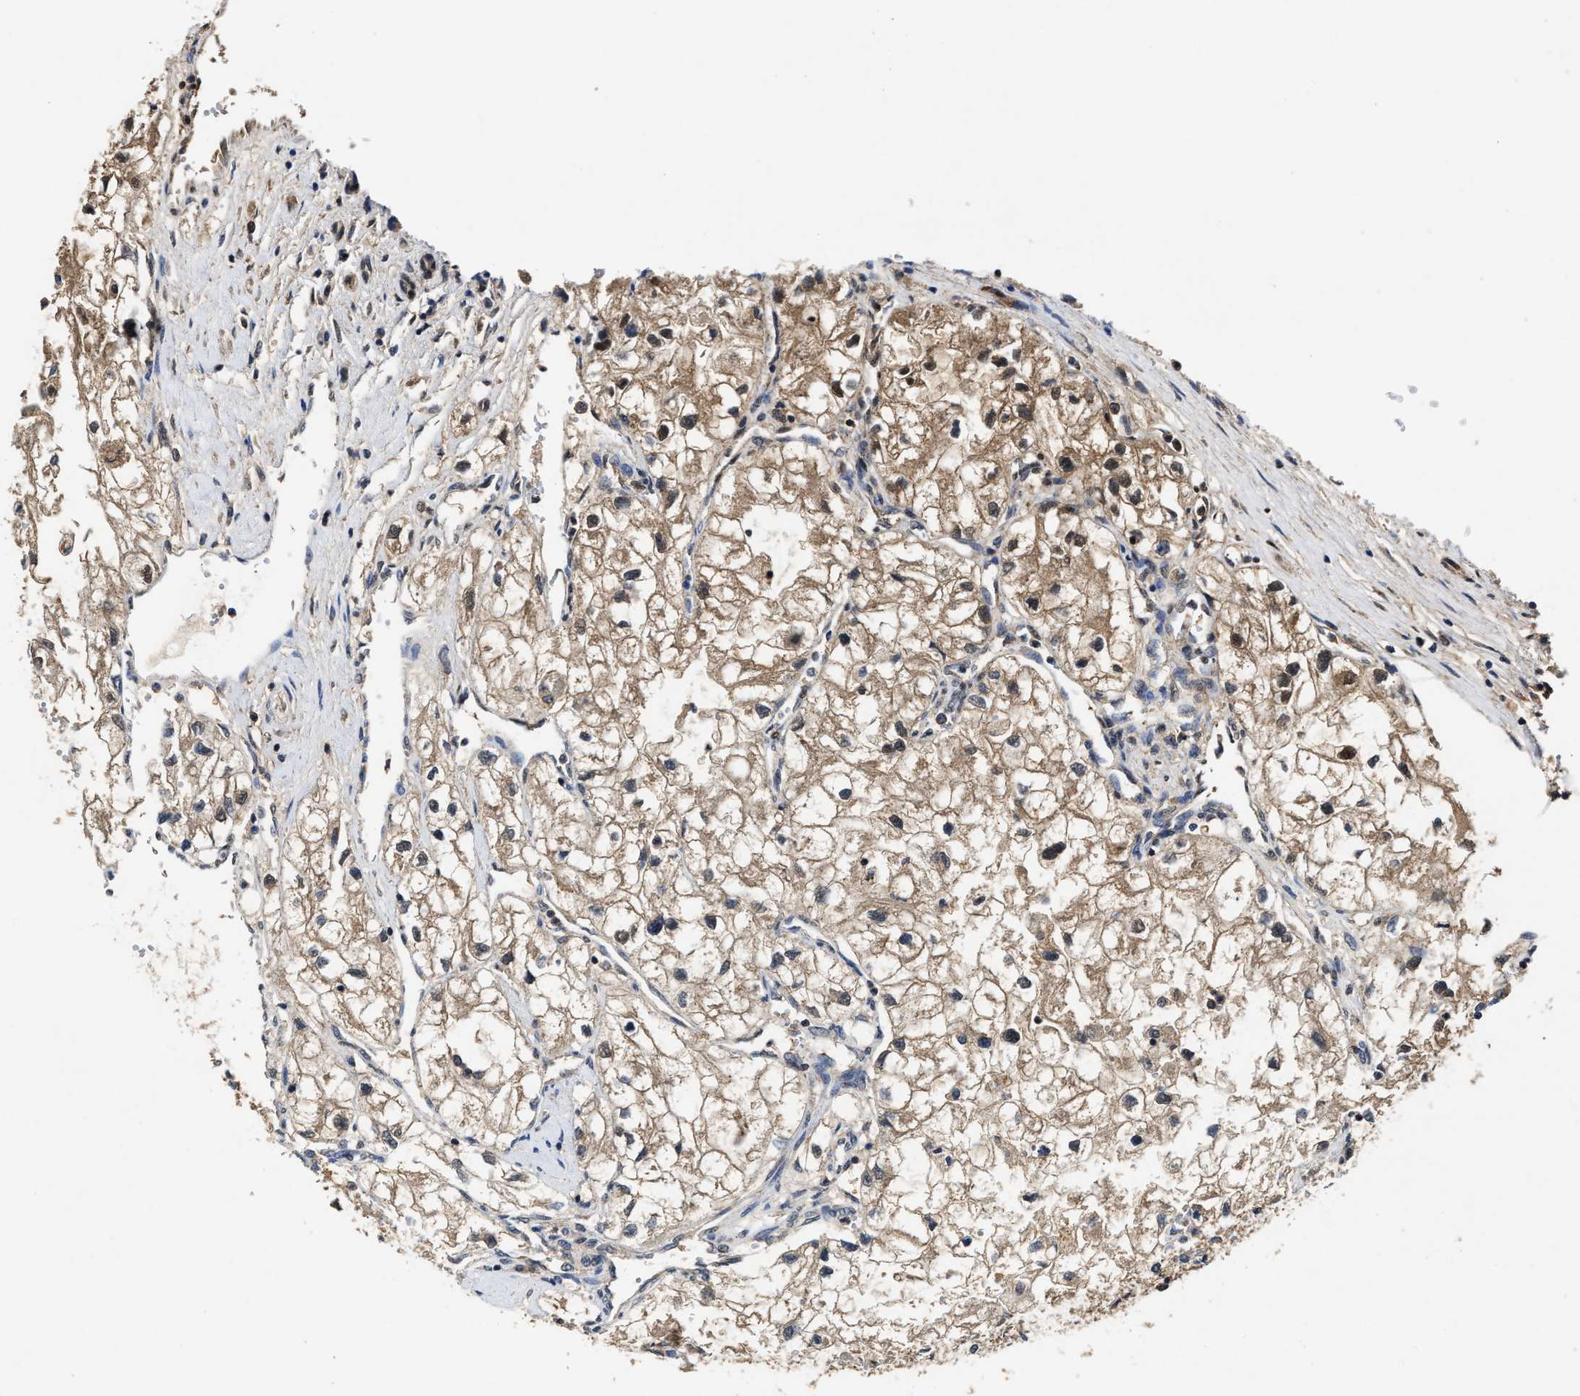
{"staining": {"intensity": "moderate", "quantity": "25%-75%", "location": "cytoplasmic/membranous,nuclear"}, "tissue": "renal cancer", "cell_type": "Tumor cells", "image_type": "cancer", "snomed": [{"axis": "morphology", "description": "Adenocarcinoma, NOS"}, {"axis": "topography", "description": "Kidney"}], "caption": "A micrograph of human renal cancer (adenocarcinoma) stained for a protein demonstrates moderate cytoplasmic/membranous and nuclear brown staining in tumor cells.", "gene": "ACAT2", "patient": {"sex": "female", "age": 70}}